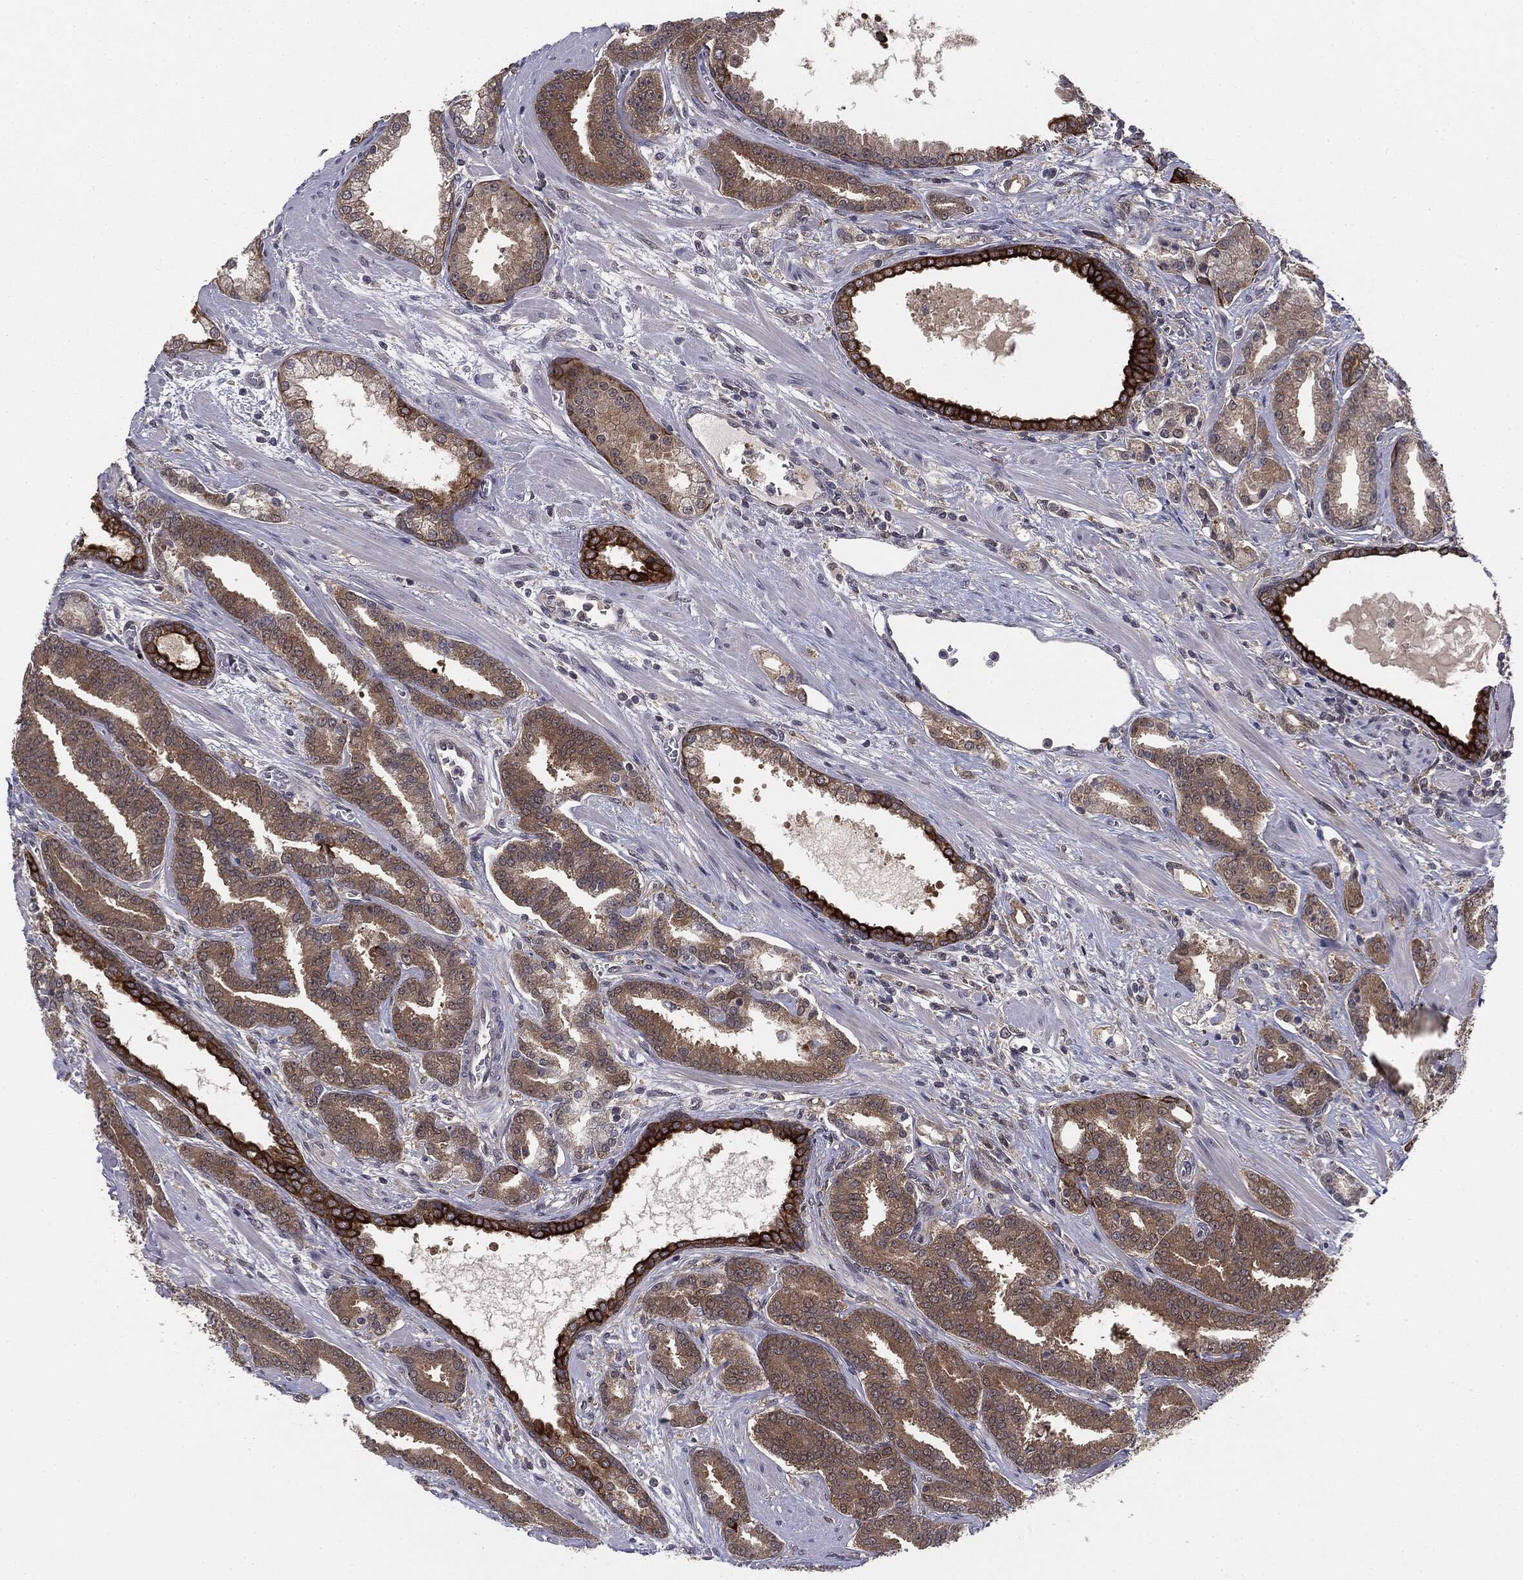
{"staining": {"intensity": "weak", "quantity": ">75%", "location": "cytoplasmic/membranous"}, "tissue": "prostate cancer", "cell_type": "Tumor cells", "image_type": "cancer", "snomed": [{"axis": "morphology", "description": "Adenocarcinoma, High grade"}, {"axis": "topography", "description": "Prostate"}], "caption": "Immunohistochemistry (IHC) image of human high-grade adenocarcinoma (prostate) stained for a protein (brown), which demonstrates low levels of weak cytoplasmic/membranous expression in about >75% of tumor cells.", "gene": "KRT7", "patient": {"sex": "male", "age": 60}}